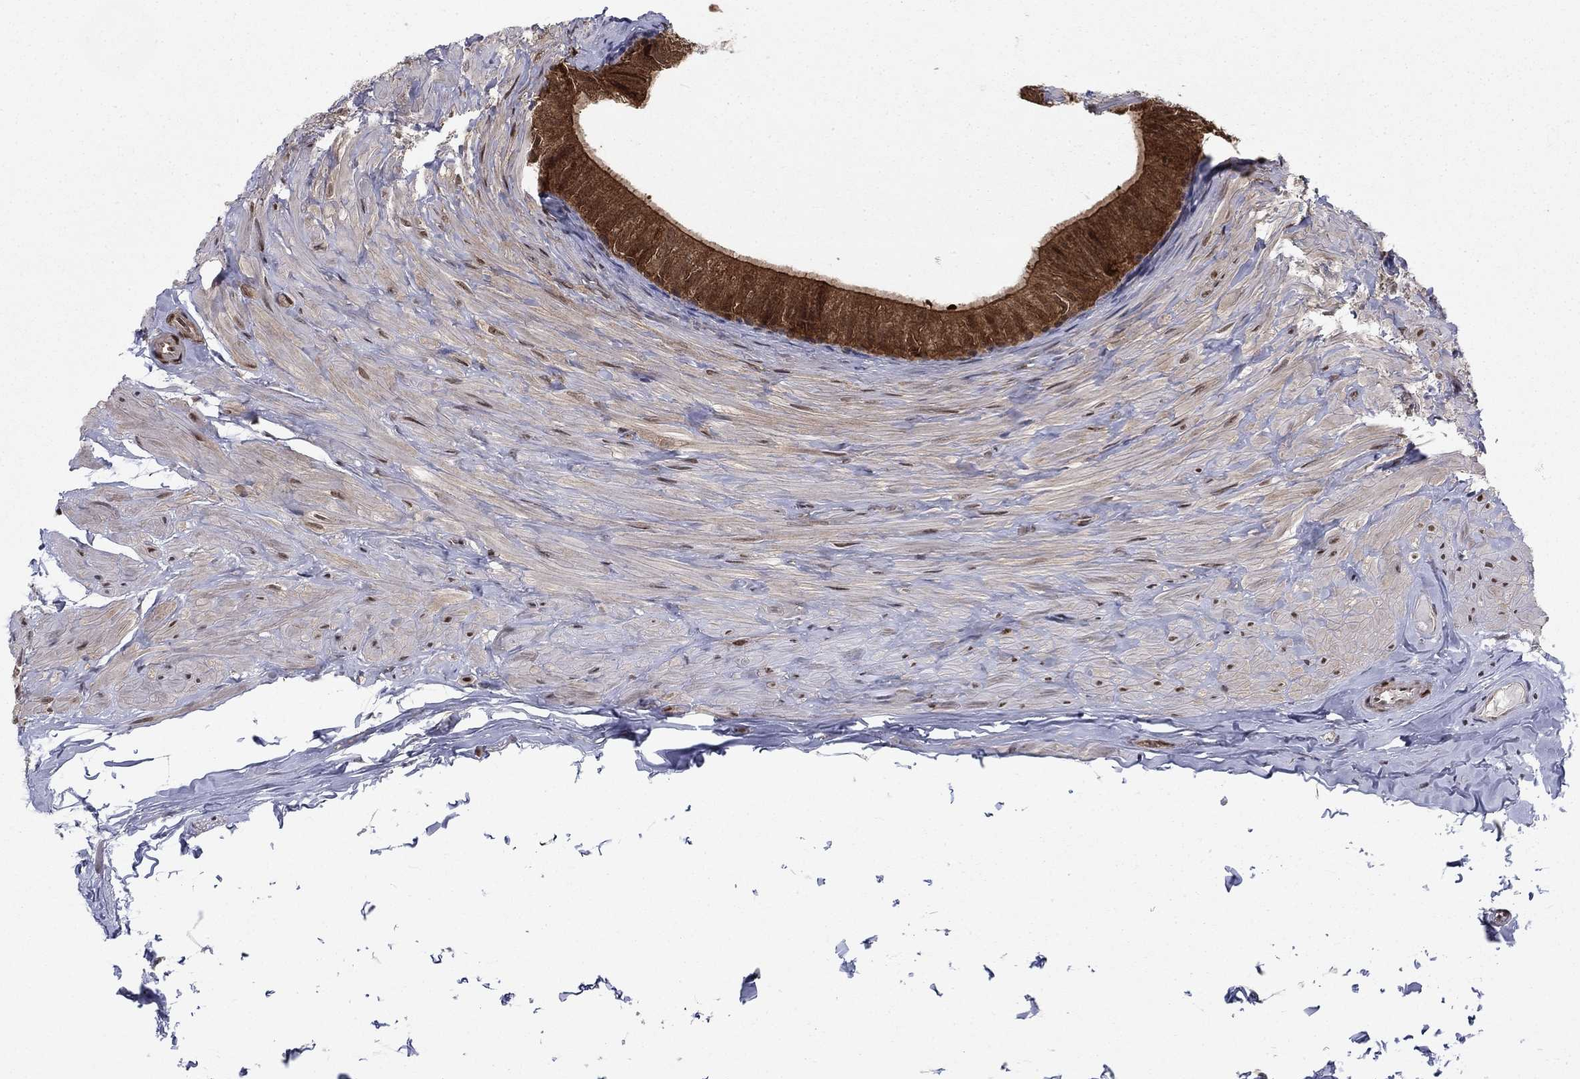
{"staining": {"intensity": "strong", "quantity": ">75%", "location": "cytoplasmic/membranous"}, "tissue": "epididymis", "cell_type": "Glandular cells", "image_type": "normal", "snomed": [{"axis": "morphology", "description": "Normal tissue, NOS"}, {"axis": "topography", "description": "Epididymis"}], "caption": "Human epididymis stained with a protein marker shows strong staining in glandular cells.", "gene": "FKBP4", "patient": {"sex": "male", "age": 32}}